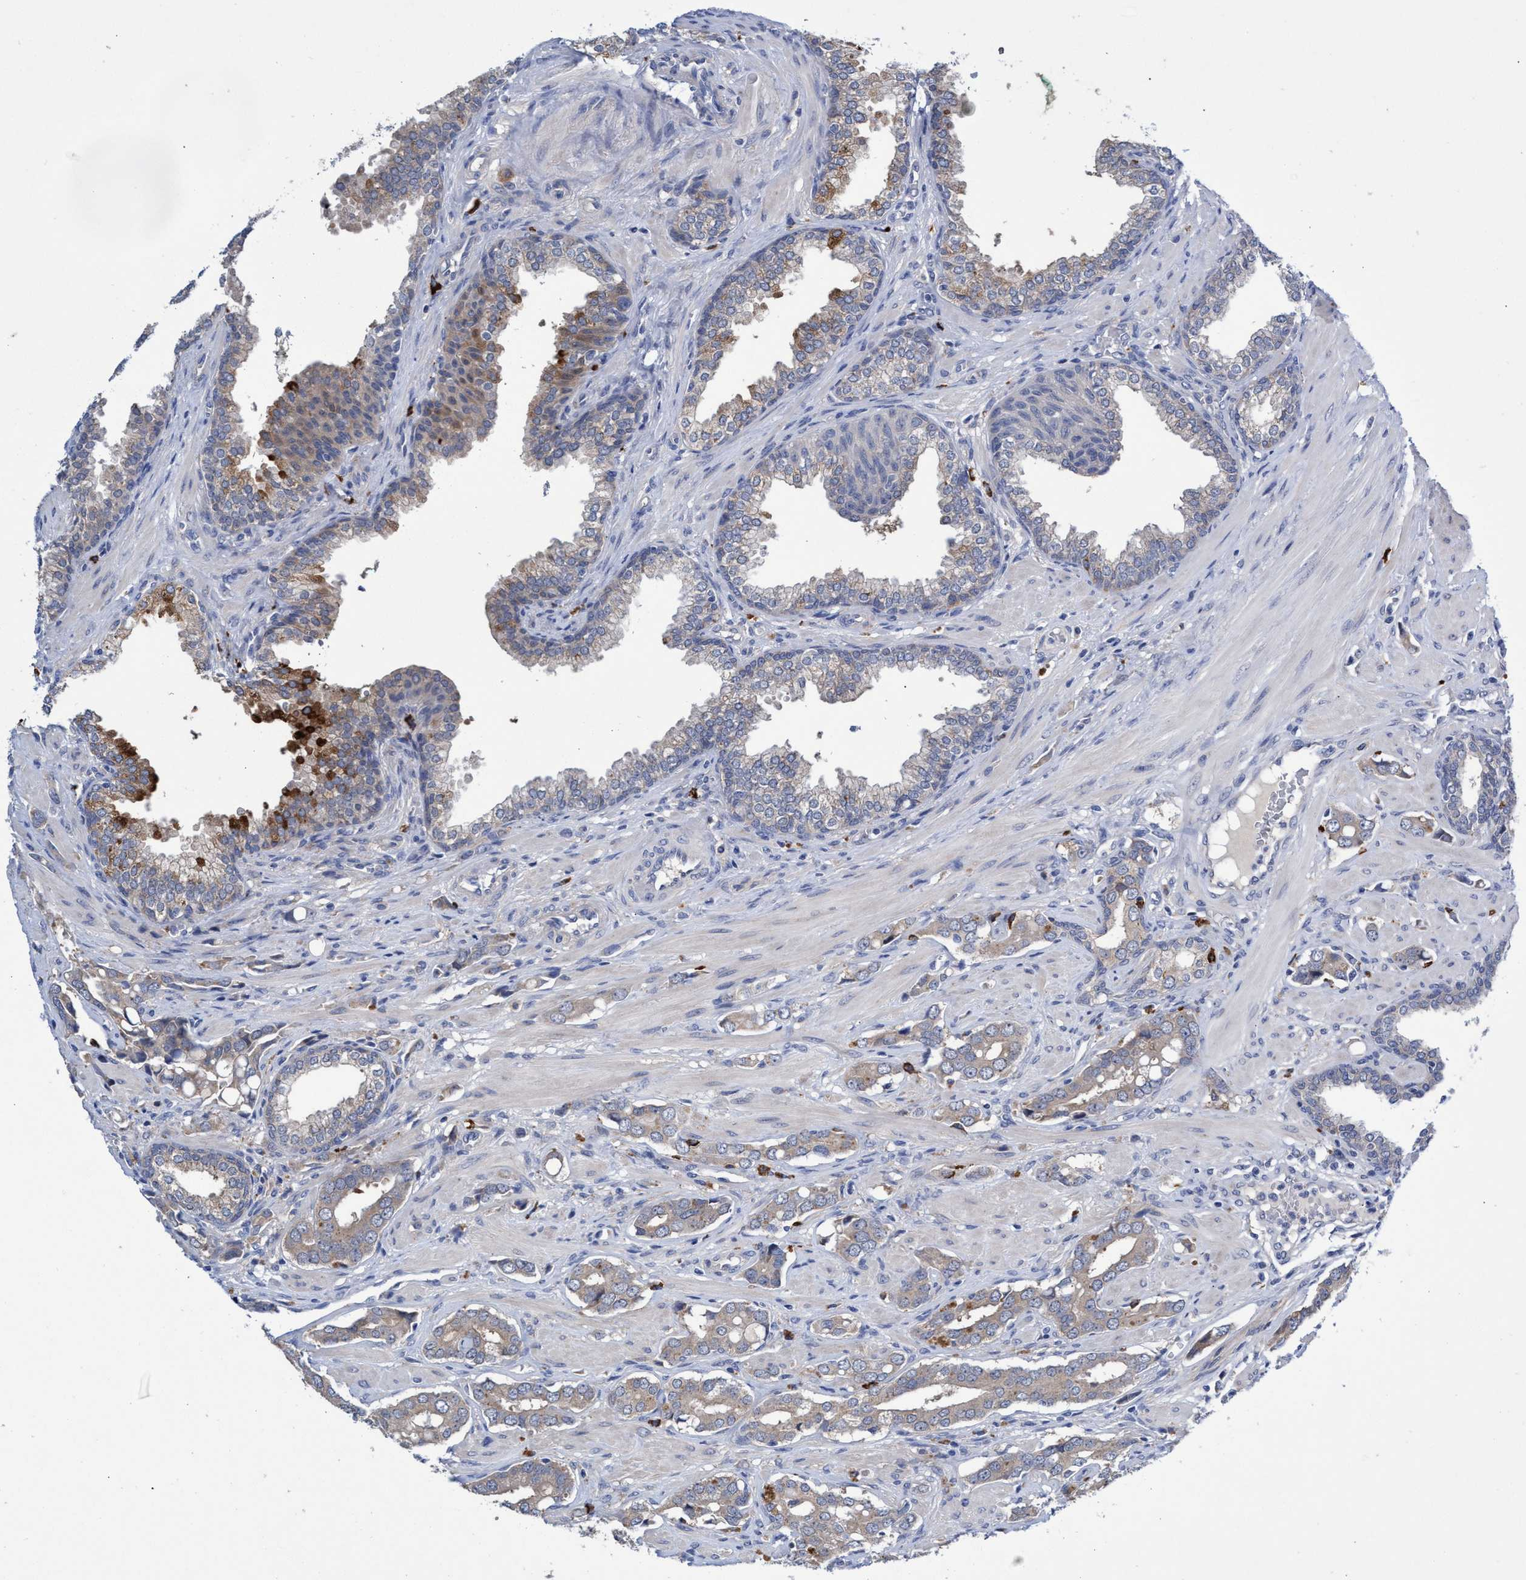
{"staining": {"intensity": "weak", "quantity": "25%-75%", "location": "cytoplasmic/membranous"}, "tissue": "prostate cancer", "cell_type": "Tumor cells", "image_type": "cancer", "snomed": [{"axis": "morphology", "description": "Adenocarcinoma, High grade"}, {"axis": "topography", "description": "Prostate"}], "caption": "Human prostate adenocarcinoma (high-grade) stained for a protein (brown) exhibits weak cytoplasmic/membranous positive expression in approximately 25%-75% of tumor cells.", "gene": "SVEP1", "patient": {"sex": "male", "age": 52}}